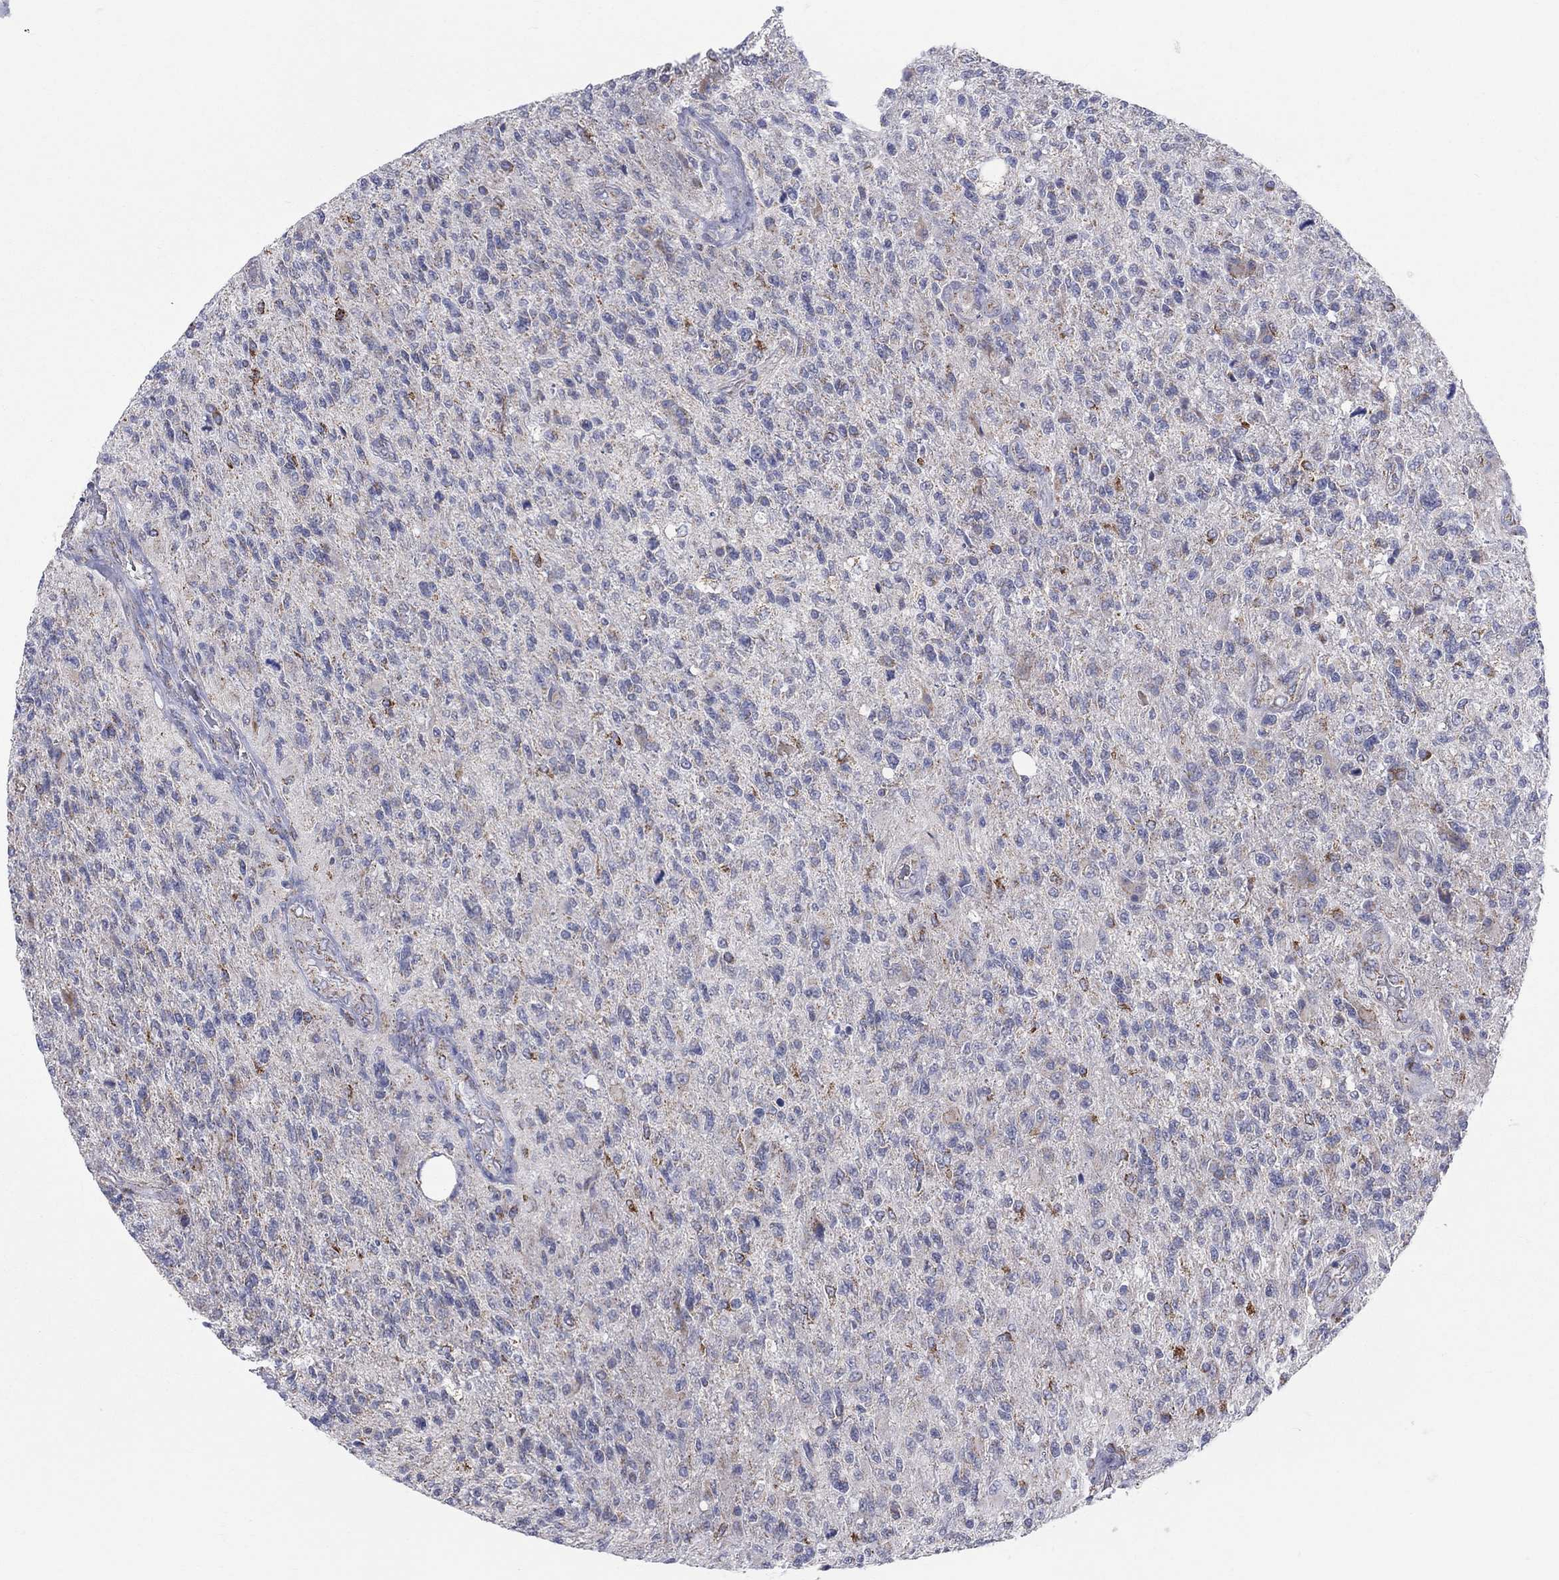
{"staining": {"intensity": "strong", "quantity": "<25%", "location": "cytoplasmic/membranous"}, "tissue": "glioma", "cell_type": "Tumor cells", "image_type": "cancer", "snomed": [{"axis": "morphology", "description": "Glioma, malignant, High grade"}, {"axis": "topography", "description": "Brain"}], "caption": "High-magnification brightfield microscopy of glioma stained with DAB (3,3'-diaminobenzidine) (brown) and counterstained with hematoxylin (blue). tumor cells exhibit strong cytoplasmic/membranous expression is seen in about<25% of cells. (IHC, brightfield microscopy, high magnification).", "gene": "KISS1R", "patient": {"sex": "male", "age": 56}}